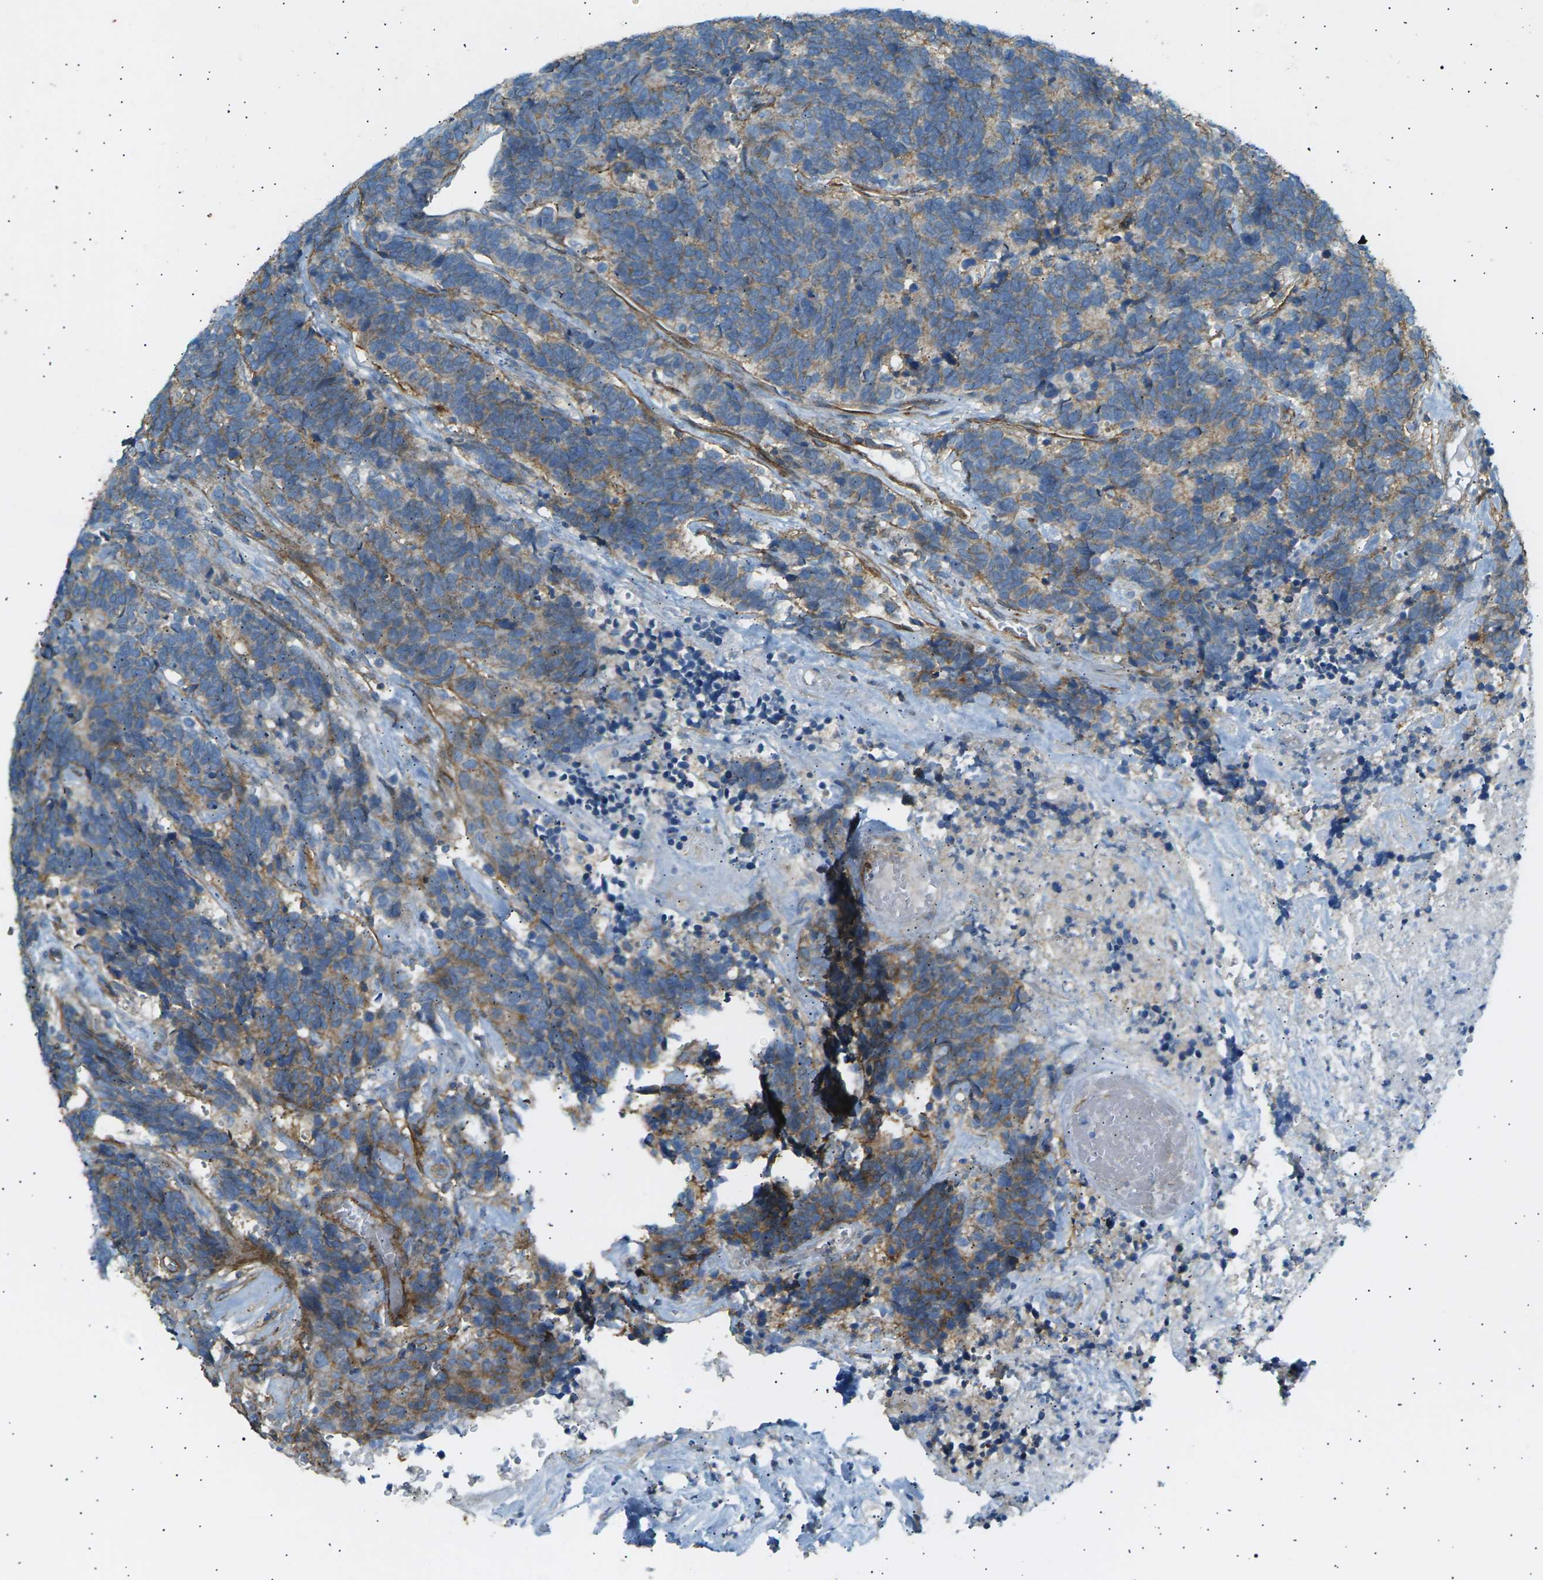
{"staining": {"intensity": "moderate", "quantity": ">75%", "location": "cytoplasmic/membranous"}, "tissue": "carcinoid", "cell_type": "Tumor cells", "image_type": "cancer", "snomed": [{"axis": "morphology", "description": "Carcinoma, NOS"}, {"axis": "morphology", "description": "Carcinoid, malignant, NOS"}, {"axis": "topography", "description": "Urinary bladder"}], "caption": "Immunohistochemistry (IHC) histopathology image of carcinoid stained for a protein (brown), which displays medium levels of moderate cytoplasmic/membranous staining in approximately >75% of tumor cells.", "gene": "ATP2B4", "patient": {"sex": "male", "age": 57}}